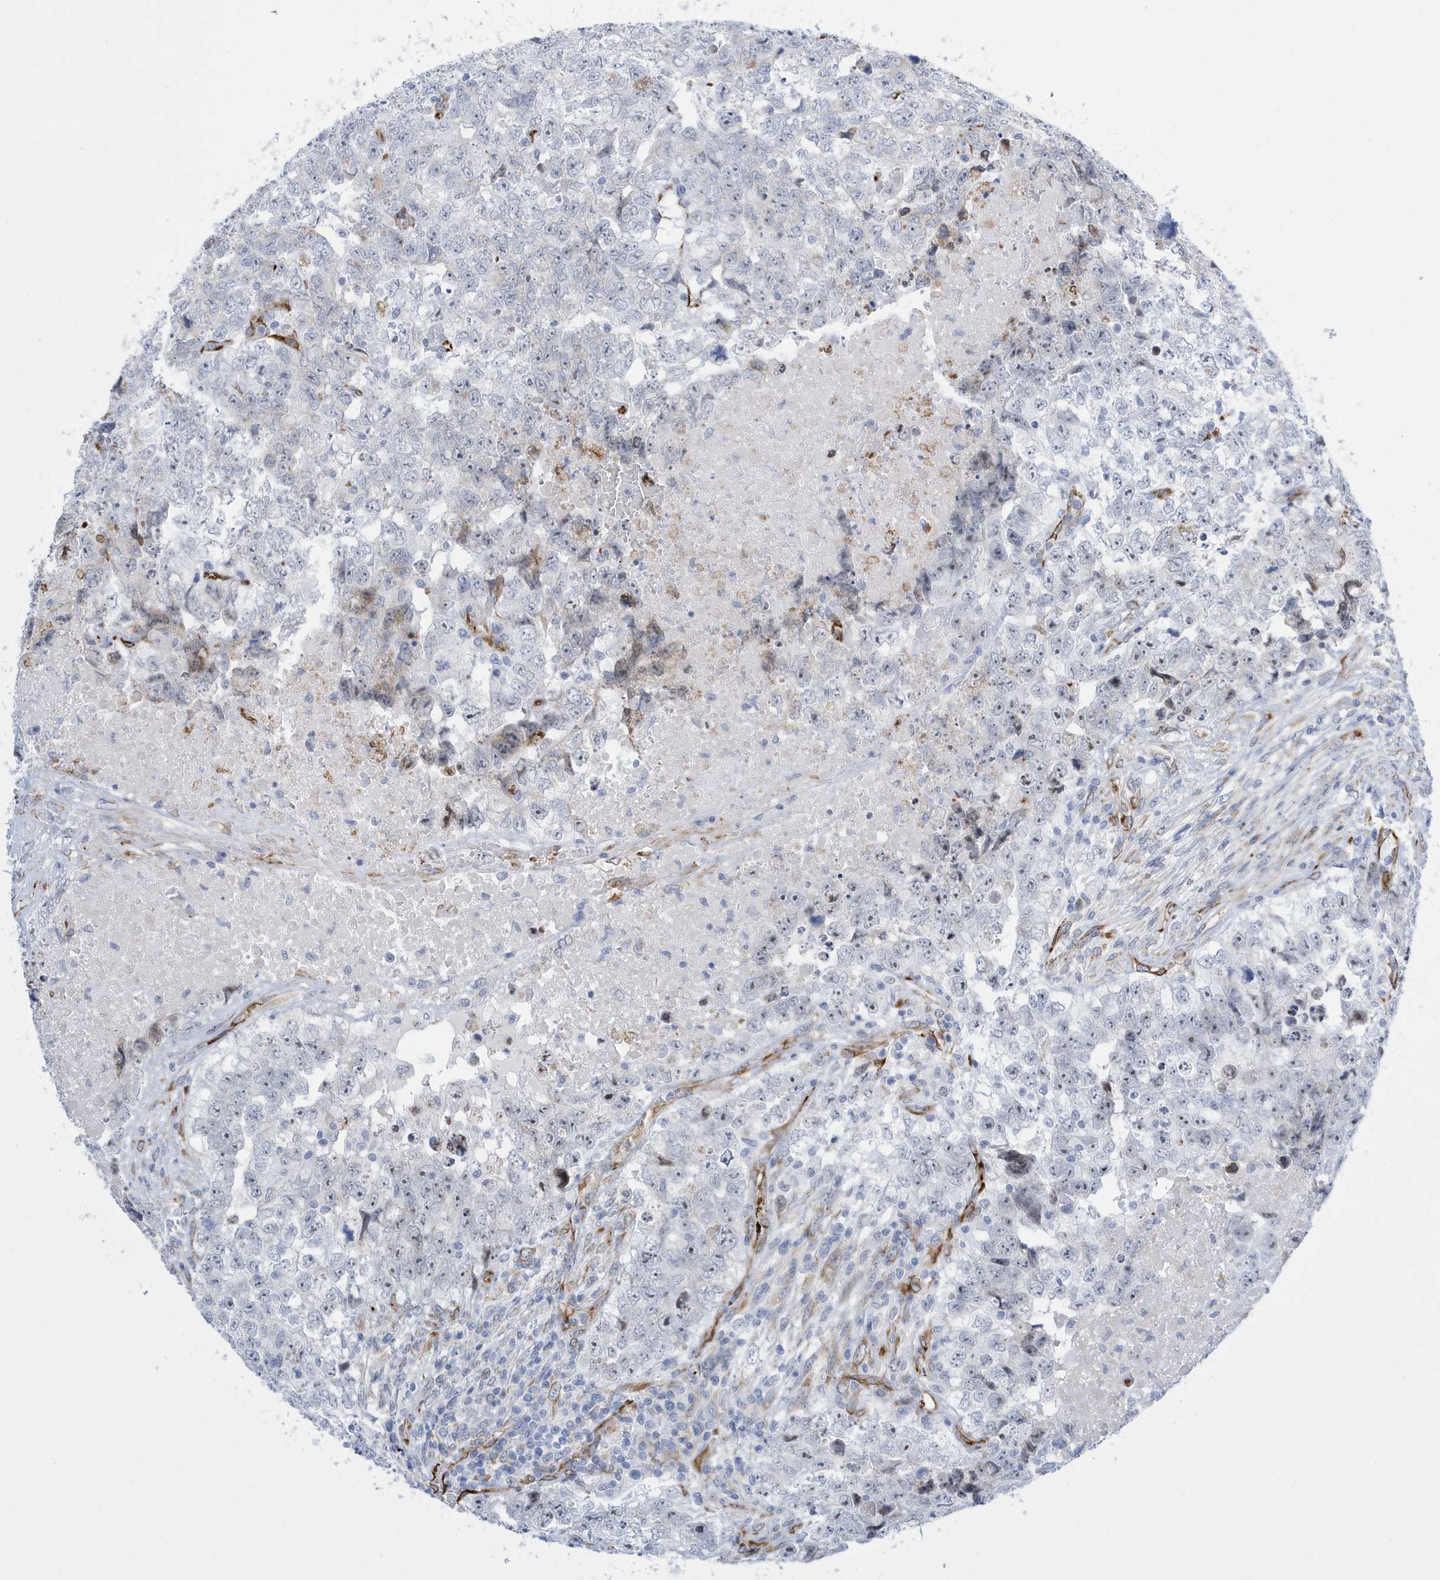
{"staining": {"intensity": "negative", "quantity": "none", "location": "none"}, "tissue": "testis cancer", "cell_type": "Tumor cells", "image_type": "cancer", "snomed": [{"axis": "morphology", "description": "Carcinoma, Embryonal, NOS"}, {"axis": "topography", "description": "Testis"}], "caption": "This is an IHC histopathology image of human testis cancer. There is no expression in tumor cells.", "gene": "SEMA3F", "patient": {"sex": "male", "age": 37}}